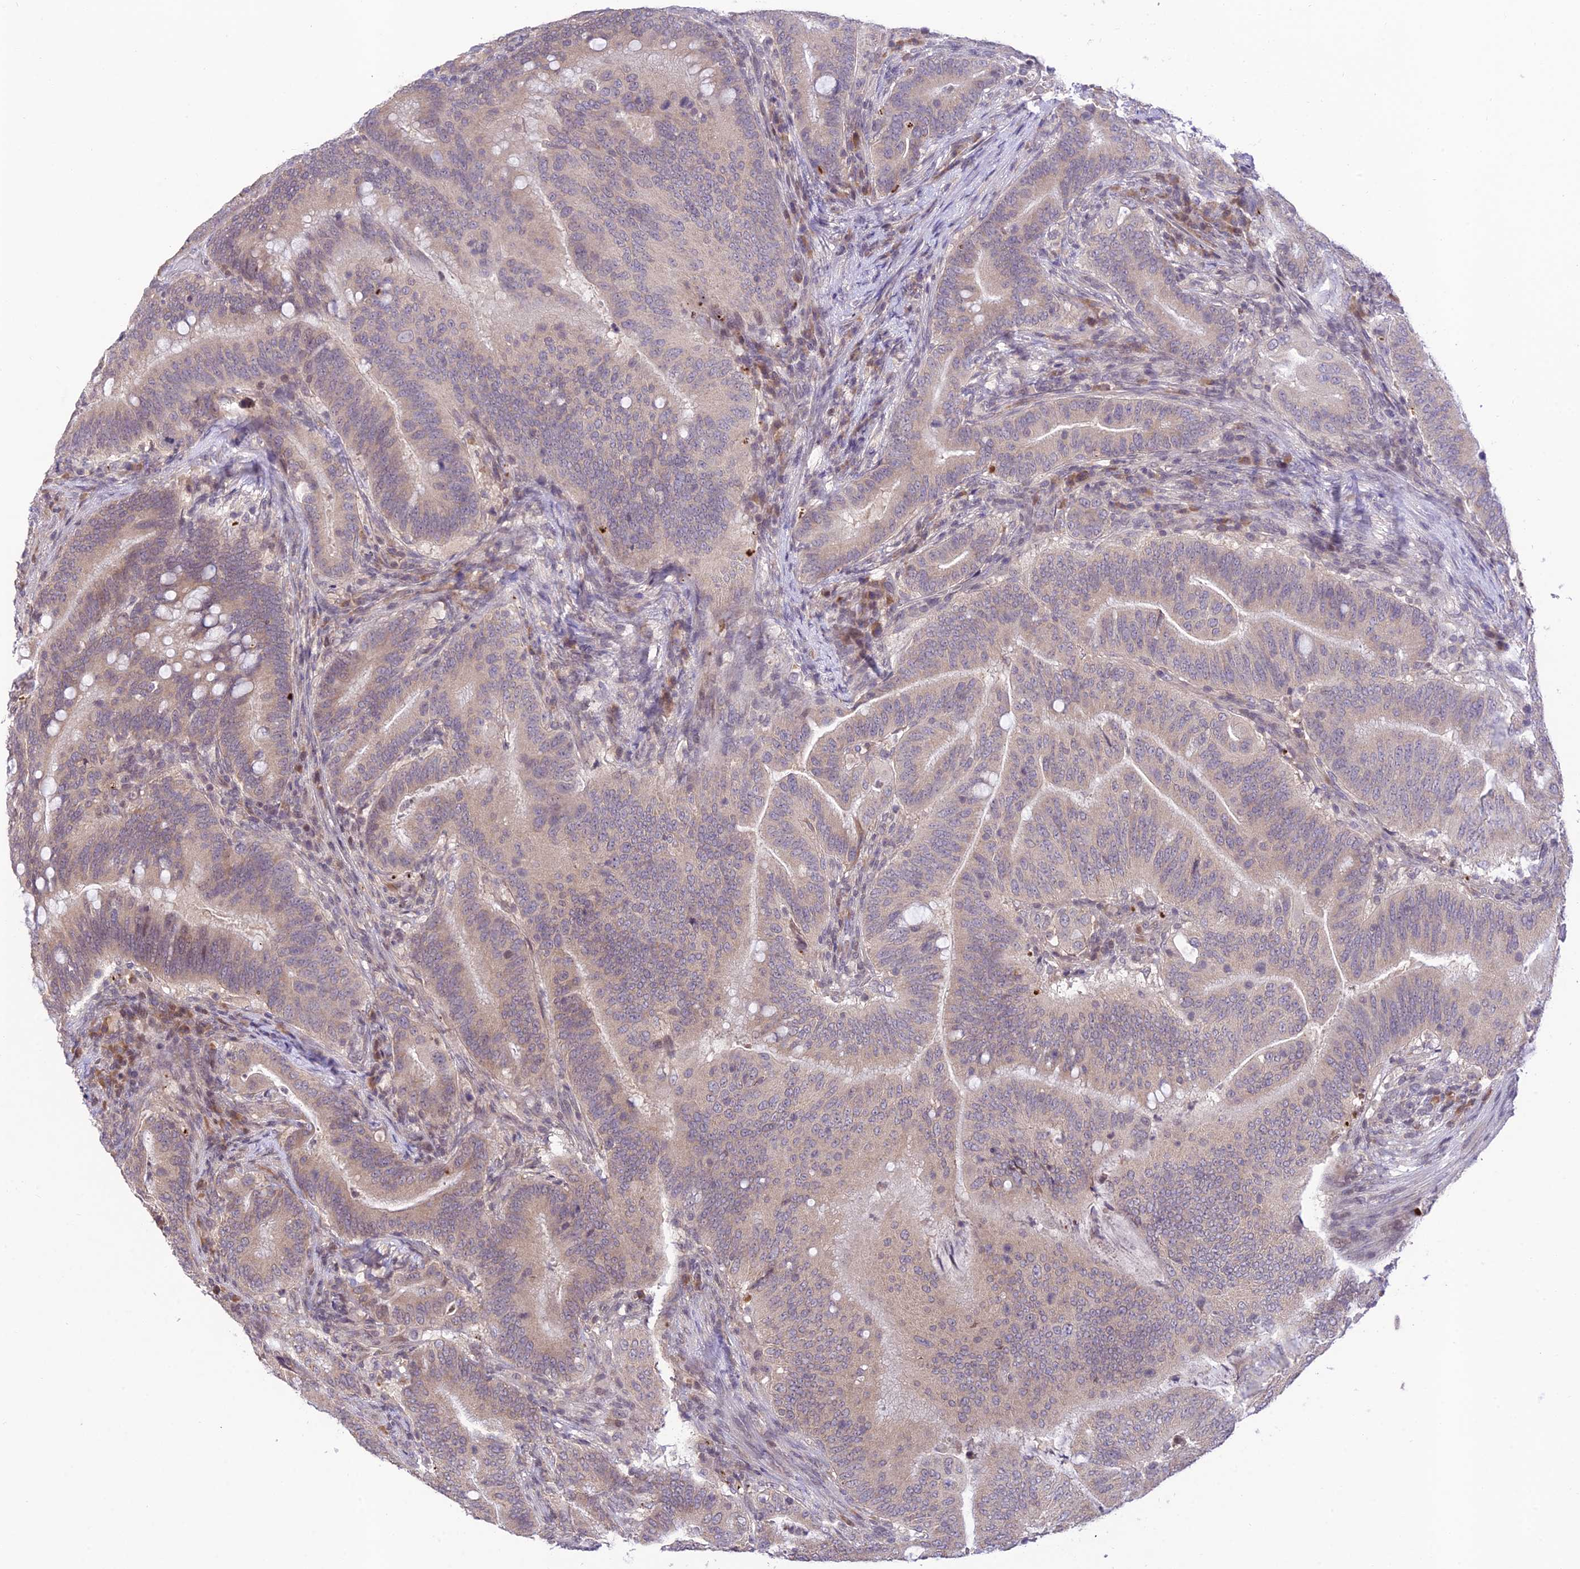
{"staining": {"intensity": "moderate", "quantity": "25%-75%", "location": "cytoplasmic/membranous"}, "tissue": "colorectal cancer", "cell_type": "Tumor cells", "image_type": "cancer", "snomed": [{"axis": "morphology", "description": "Adenocarcinoma, NOS"}, {"axis": "topography", "description": "Colon"}], "caption": "This photomicrograph demonstrates immunohistochemistry (IHC) staining of human adenocarcinoma (colorectal), with medium moderate cytoplasmic/membranous positivity in about 25%-75% of tumor cells.", "gene": "TEKT1", "patient": {"sex": "female", "age": 66}}